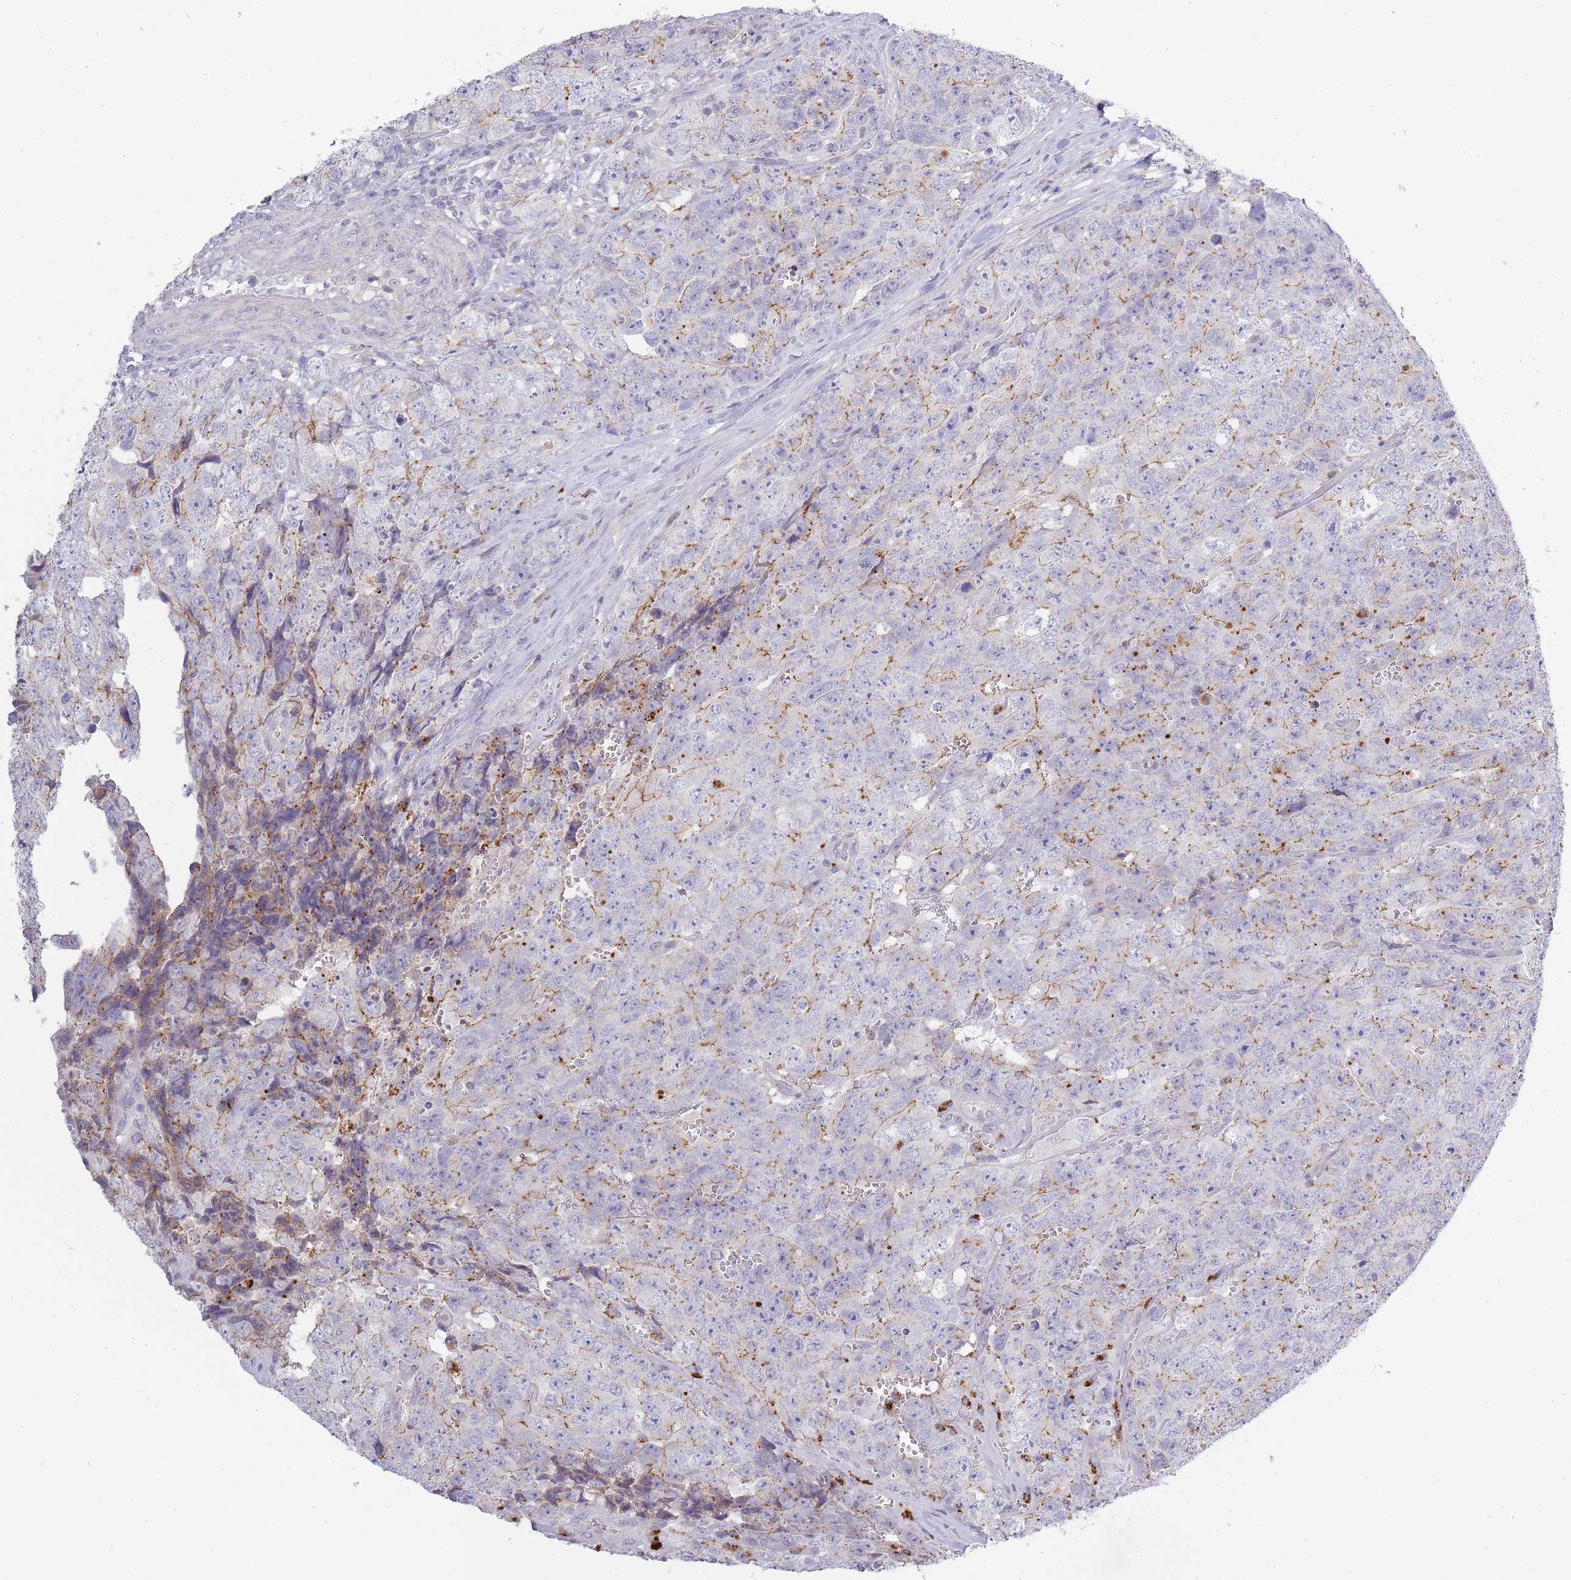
{"staining": {"intensity": "weak", "quantity": "<25%", "location": "cytoplasmic/membranous"}, "tissue": "testis cancer", "cell_type": "Tumor cells", "image_type": "cancer", "snomed": [{"axis": "morphology", "description": "Seminoma, NOS"}, {"axis": "morphology", "description": "Teratoma, malignant, NOS"}, {"axis": "topography", "description": "Testis"}], "caption": "A micrograph of human teratoma (malignant) (testis) is negative for staining in tumor cells. (DAB IHC with hematoxylin counter stain).", "gene": "TRIM61", "patient": {"sex": "male", "age": 34}}